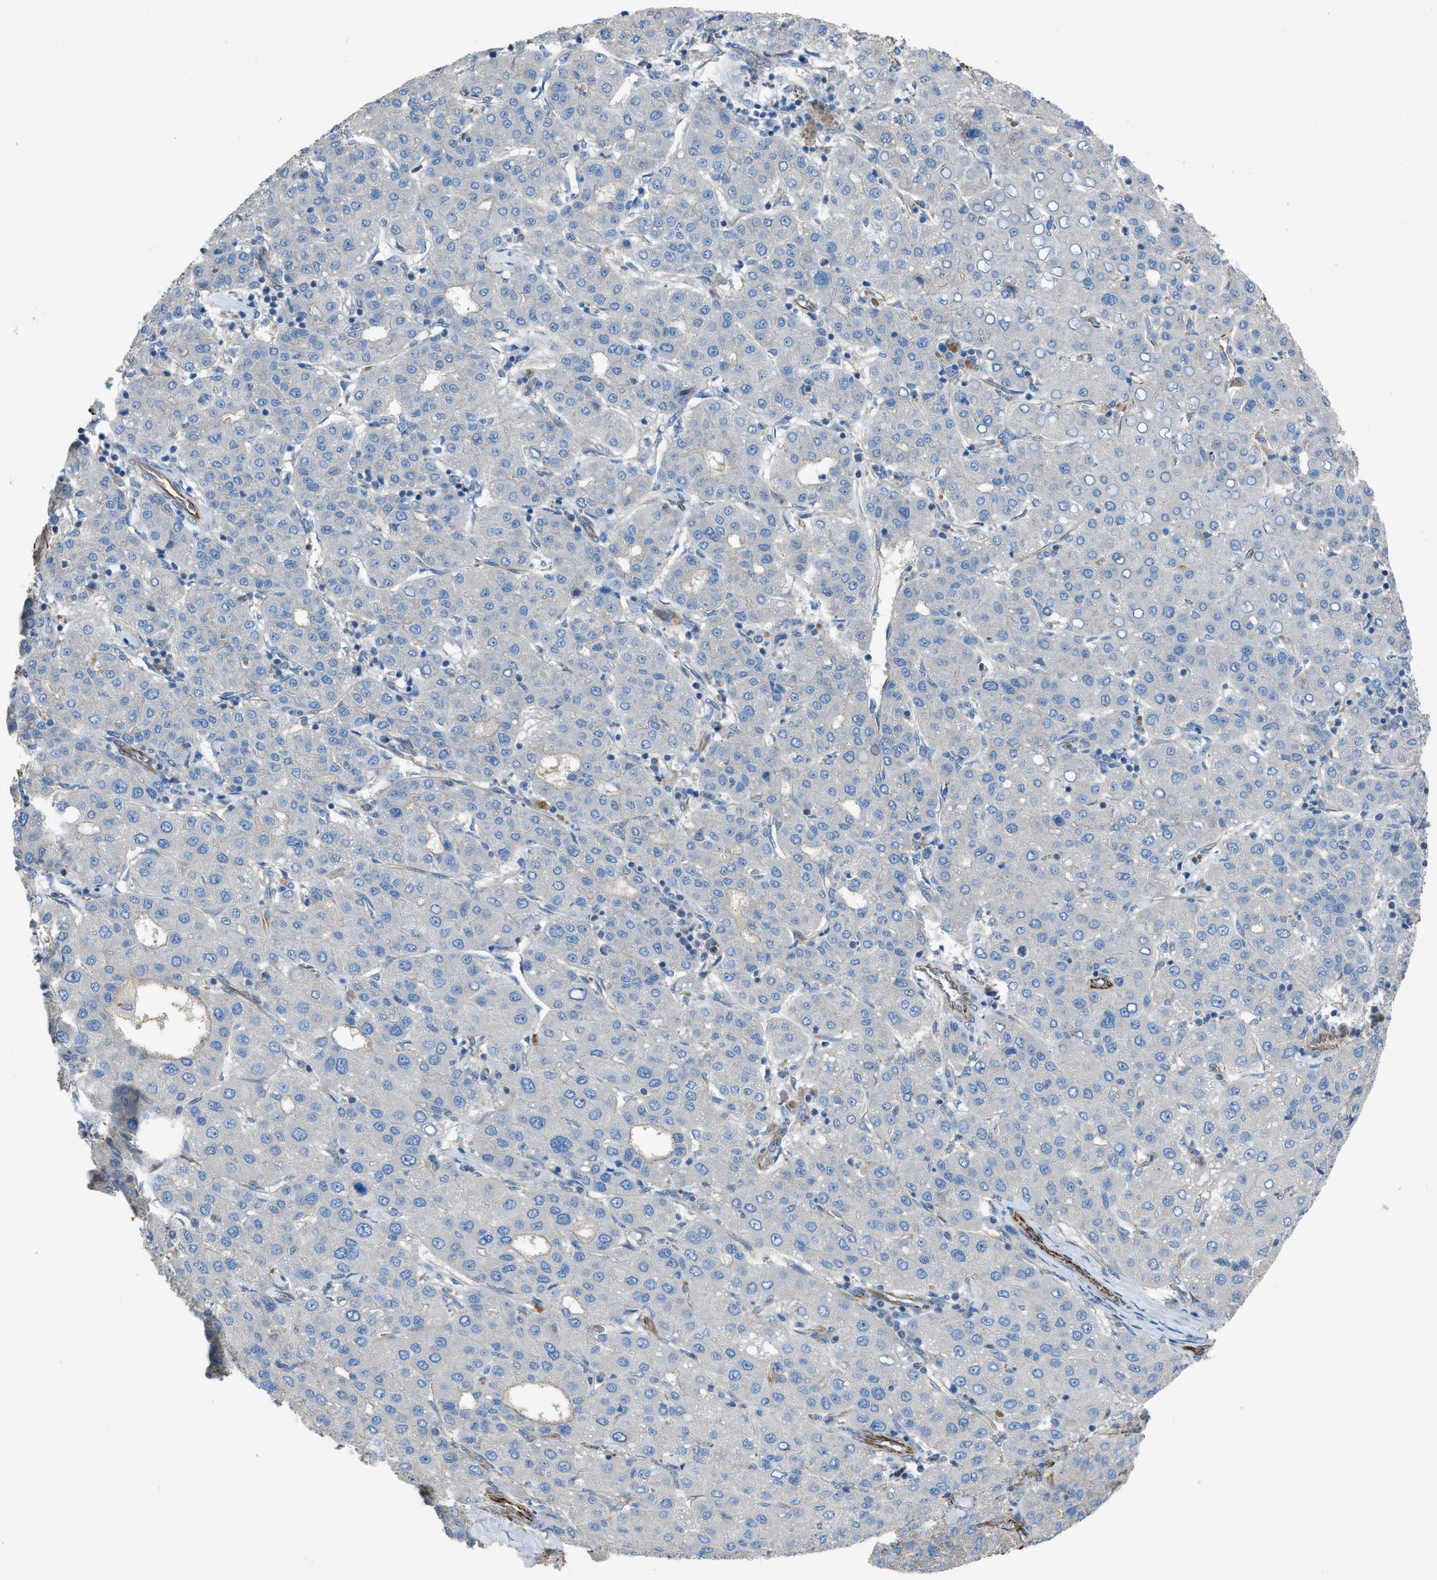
{"staining": {"intensity": "negative", "quantity": "none", "location": "none"}, "tissue": "liver cancer", "cell_type": "Tumor cells", "image_type": "cancer", "snomed": [{"axis": "morphology", "description": "Carcinoma, Hepatocellular, NOS"}, {"axis": "topography", "description": "Liver"}], "caption": "Histopathology image shows no significant protein expression in tumor cells of liver hepatocellular carcinoma.", "gene": "CABP7", "patient": {"sex": "male", "age": 65}}